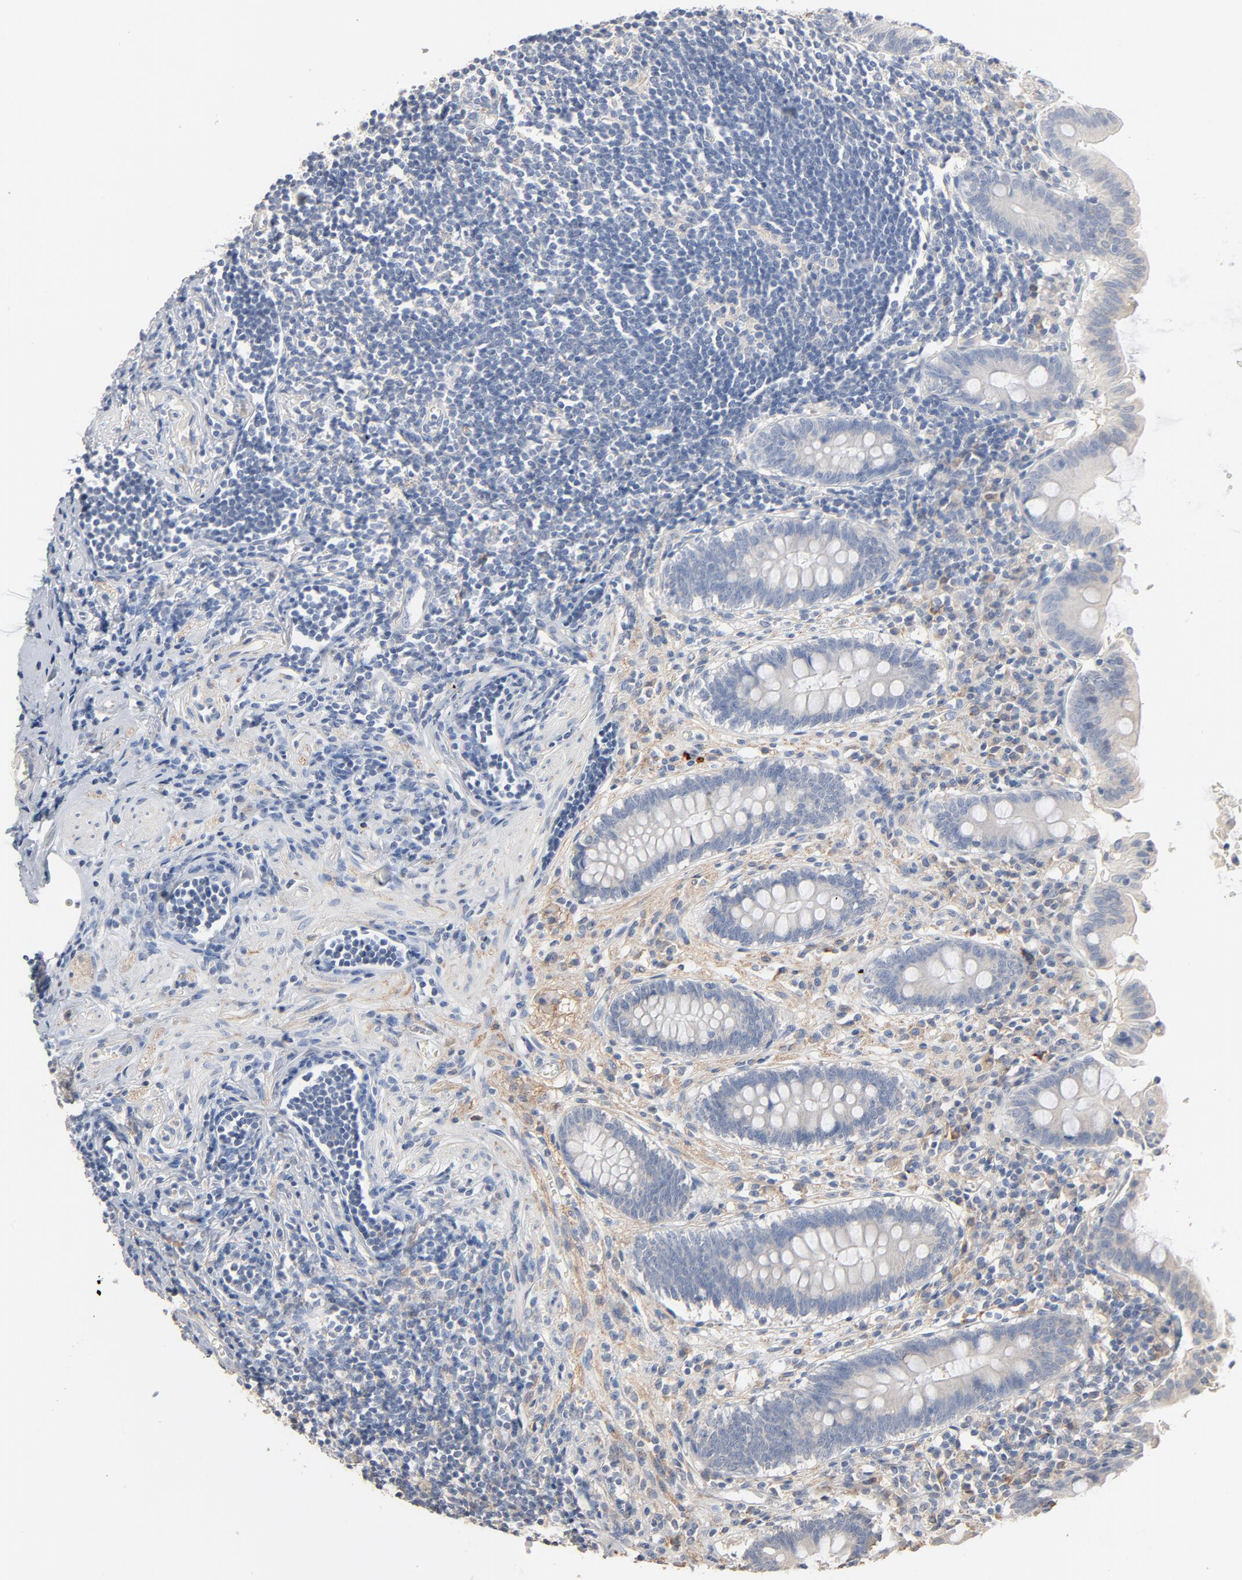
{"staining": {"intensity": "negative", "quantity": "none", "location": "none"}, "tissue": "appendix", "cell_type": "Glandular cells", "image_type": "normal", "snomed": [{"axis": "morphology", "description": "Normal tissue, NOS"}, {"axis": "topography", "description": "Appendix"}], "caption": "Immunohistochemistry photomicrograph of normal appendix: human appendix stained with DAB displays no significant protein expression in glandular cells.", "gene": "ZDHHC8", "patient": {"sex": "female", "age": 50}}